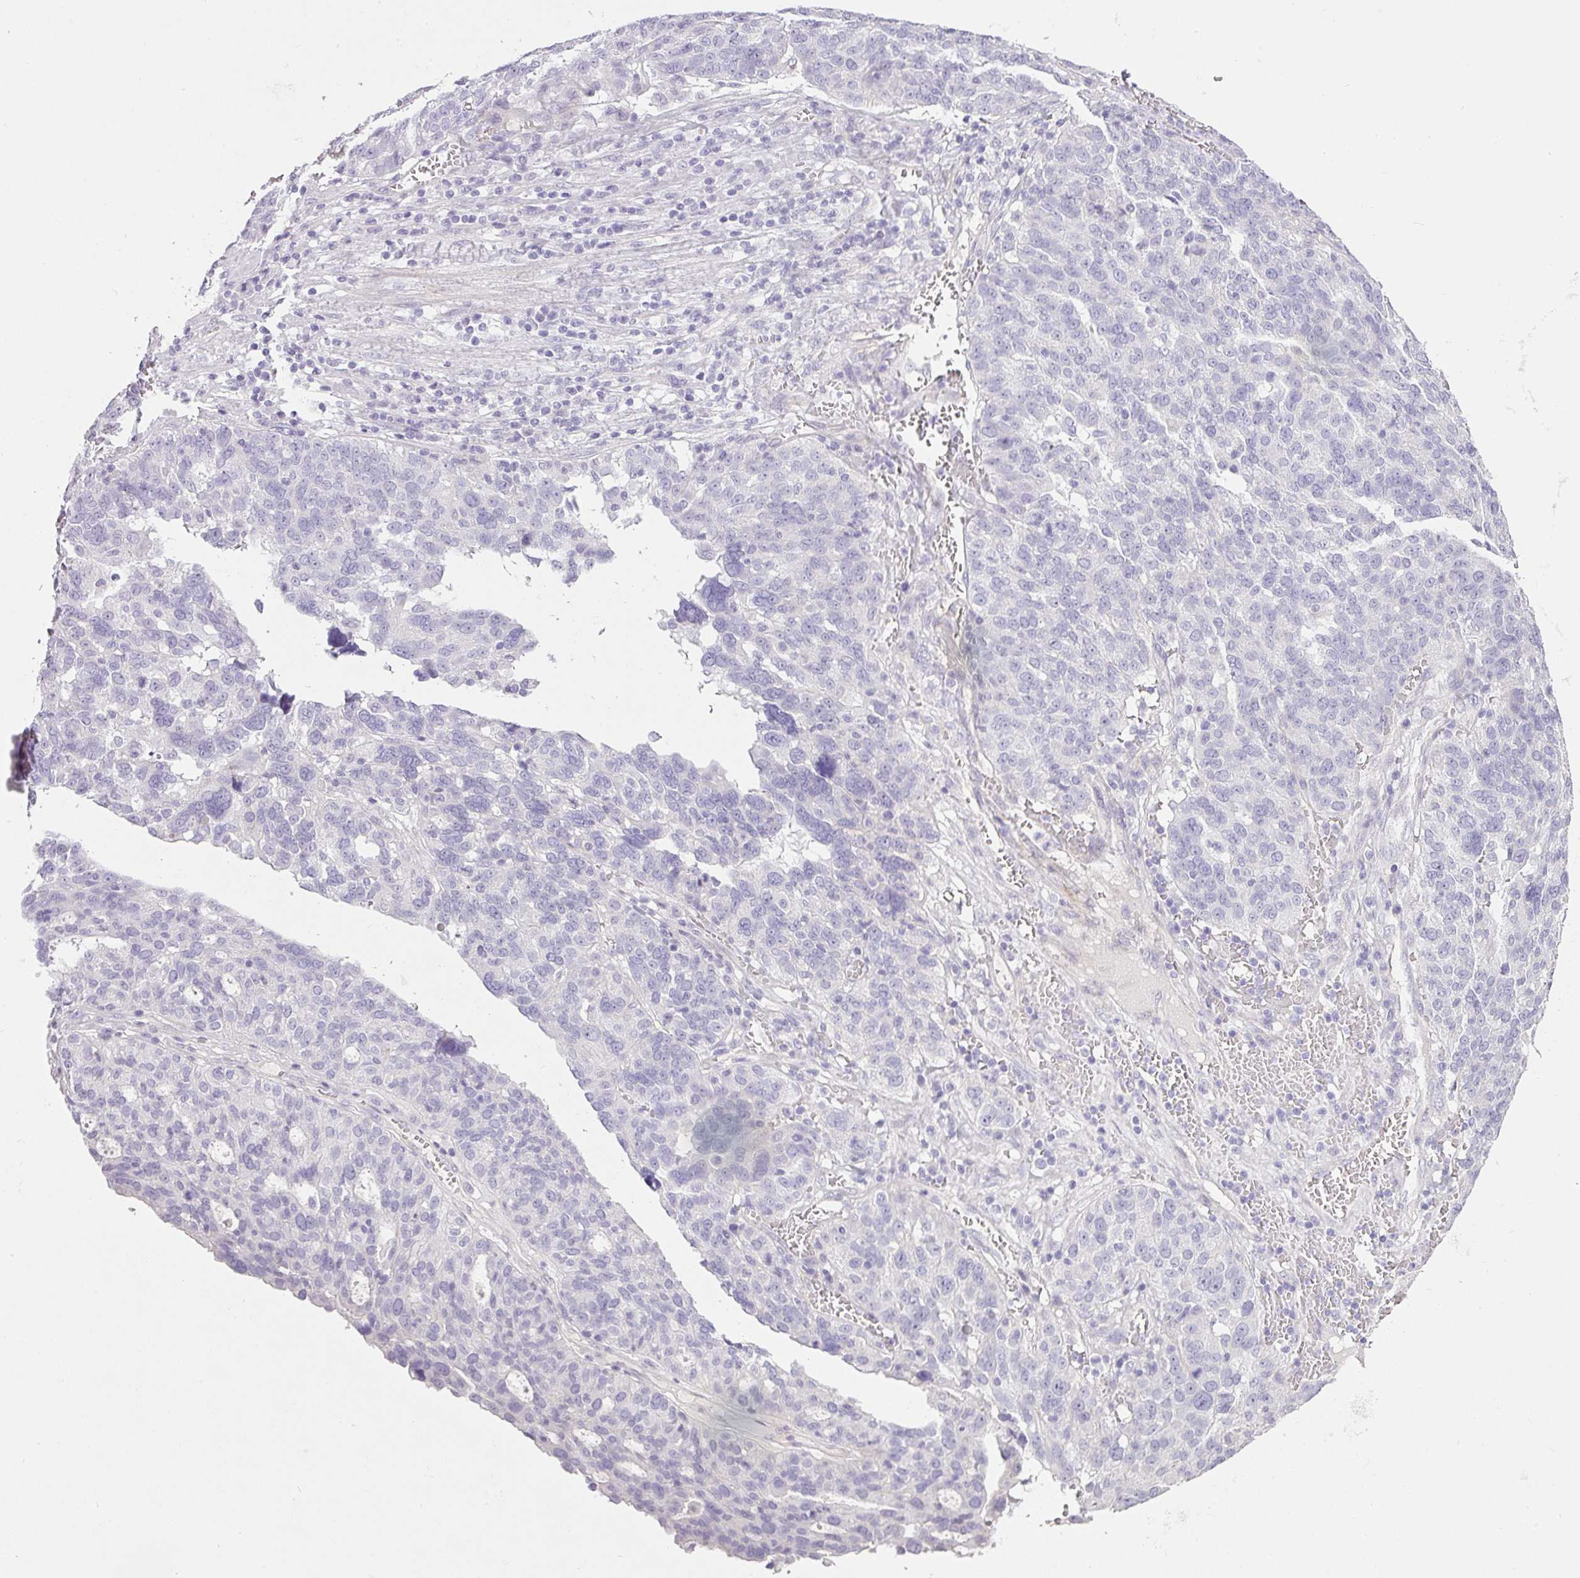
{"staining": {"intensity": "negative", "quantity": "none", "location": "none"}, "tissue": "ovarian cancer", "cell_type": "Tumor cells", "image_type": "cancer", "snomed": [{"axis": "morphology", "description": "Cystadenocarcinoma, serous, NOS"}, {"axis": "topography", "description": "Ovary"}], "caption": "Ovarian cancer stained for a protein using IHC reveals no staining tumor cells.", "gene": "RAX2", "patient": {"sex": "female", "age": 59}}